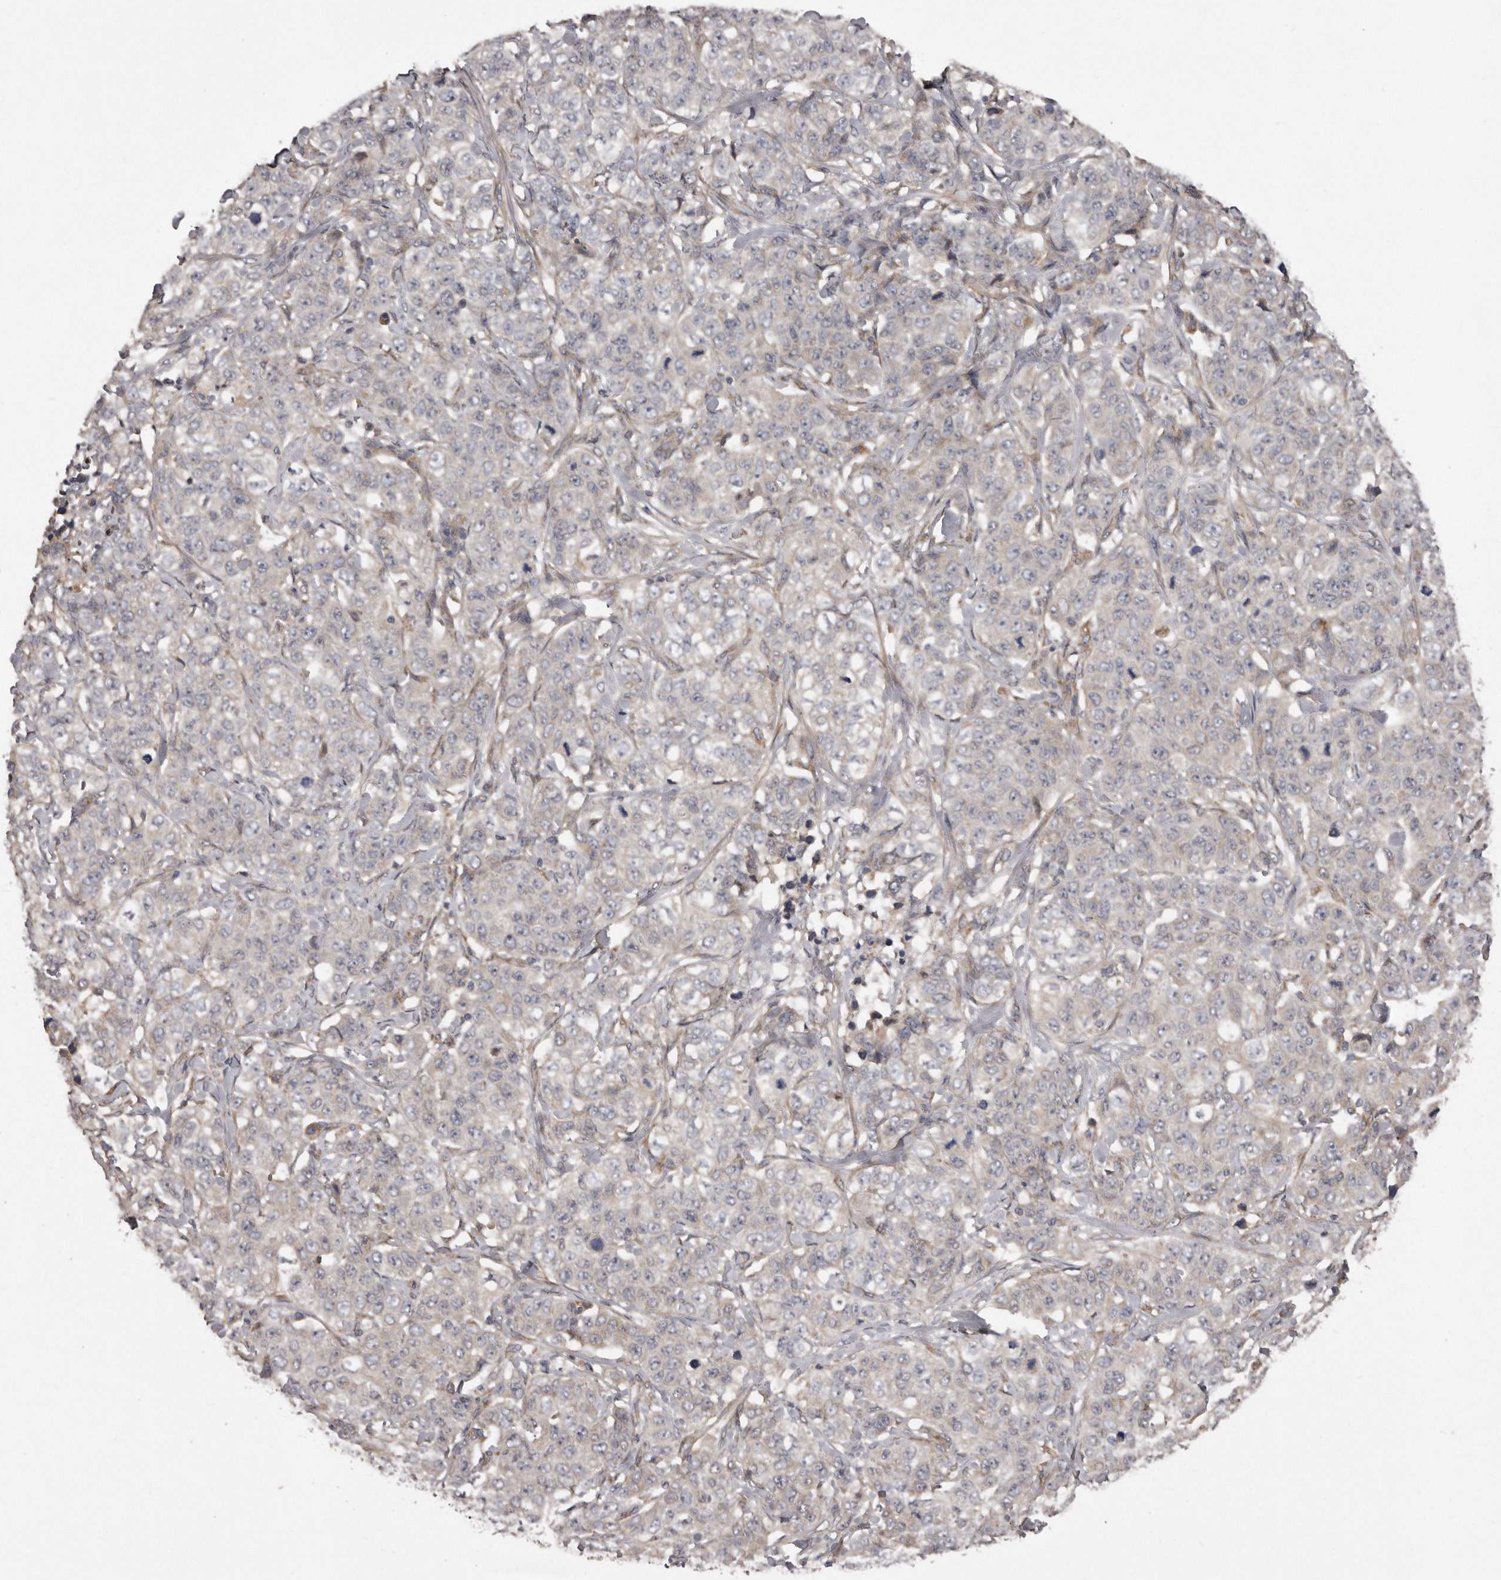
{"staining": {"intensity": "negative", "quantity": "none", "location": "none"}, "tissue": "stomach cancer", "cell_type": "Tumor cells", "image_type": "cancer", "snomed": [{"axis": "morphology", "description": "Adenocarcinoma, NOS"}, {"axis": "topography", "description": "Stomach"}], "caption": "Stomach cancer (adenocarcinoma) was stained to show a protein in brown. There is no significant expression in tumor cells.", "gene": "ARMCX1", "patient": {"sex": "male", "age": 48}}